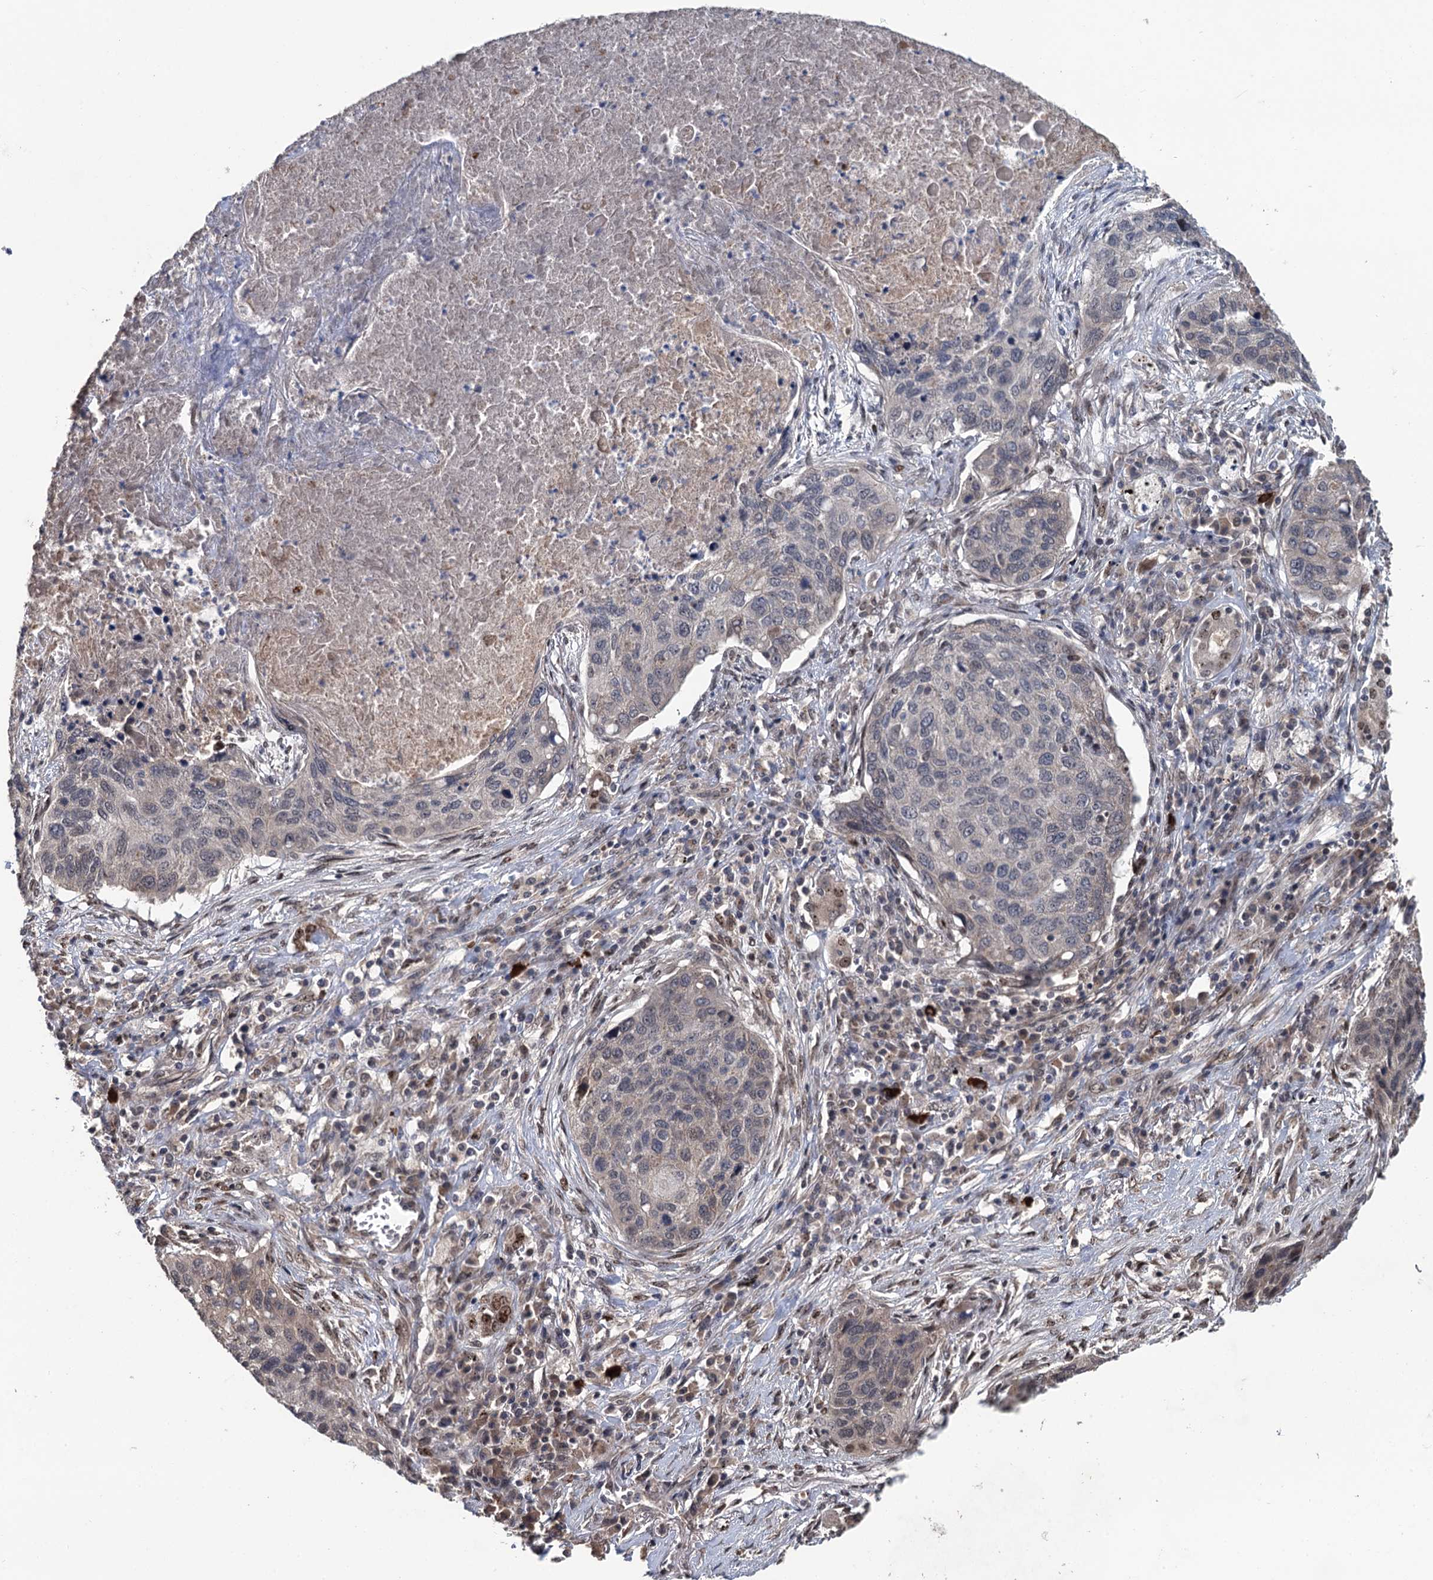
{"staining": {"intensity": "weak", "quantity": "<25%", "location": "nuclear"}, "tissue": "lung cancer", "cell_type": "Tumor cells", "image_type": "cancer", "snomed": [{"axis": "morphology", "description": "Squamous cell carcinoma, NOS"}, {"axis": "topography", "description": "Lung"}], "caption": "This is a histopathology image of immunohistochemistry (IHC) staining of lung cancer (squamous cell carcinoma), which shows no staining in tumor cells.", "gene": "RASSF4", "patient": {"sex": "female", "age": 63}}